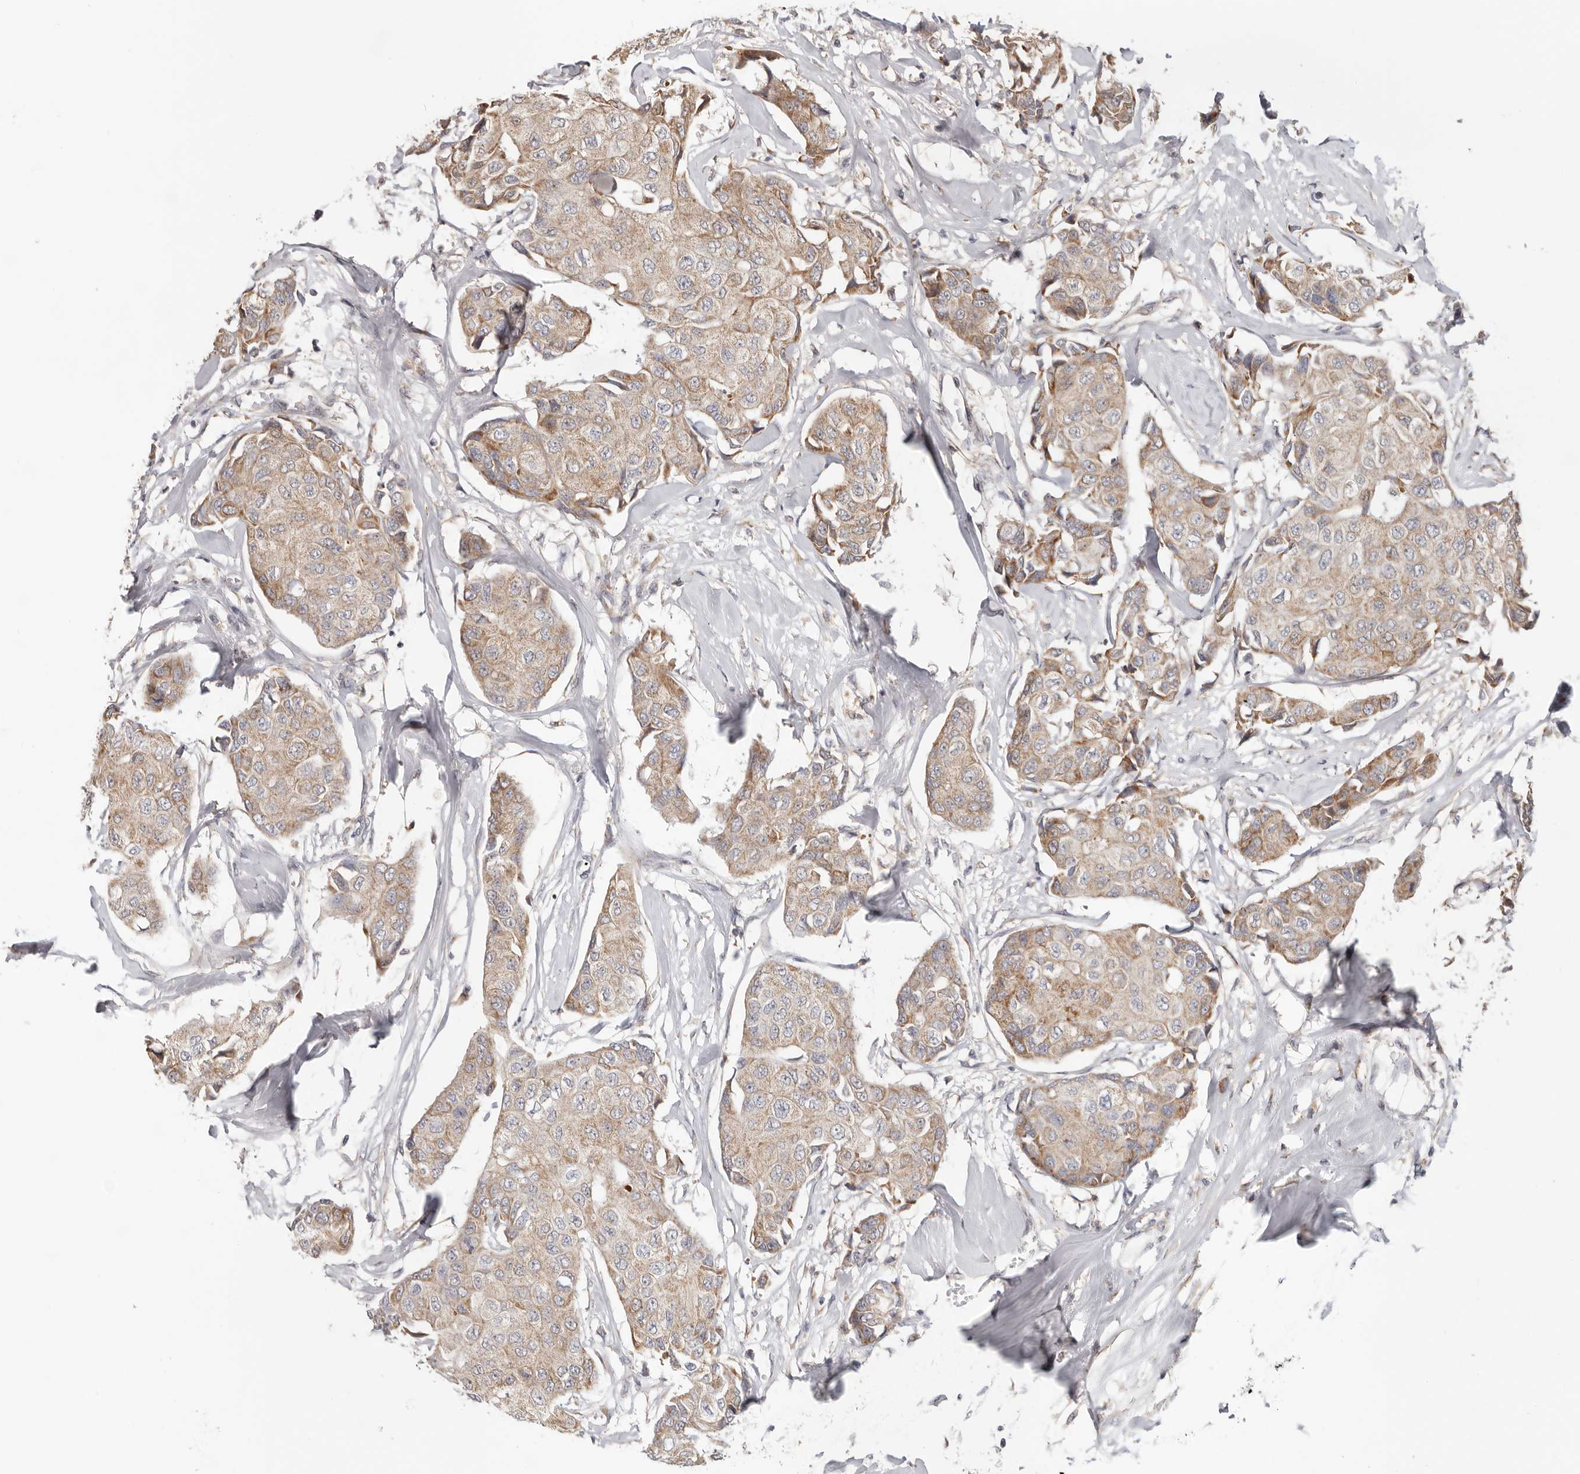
{"staining": {"intensity": "weak", "quantity": ">75%", "location": "cytoplasmic/membranous"}, "tissue": "breast cancer", "cell_type": "Tumor cells", "image_type": "cancer", "snomed": [{"axis": "morphology", "description": "Duct carcinoma"}, {"axis": "topography", "description": "Breast"}], "caption": "An immunohistochemistry (IHC) photomicrograph of neoplastic tissue is shown. Protein staining in brown labels weak cytoplasmic/membranous positivity in breast invasive ductal carcinoma within tumor cells.", "gene": "LRP6", "patient": {"sex": "female", "age": 80}}